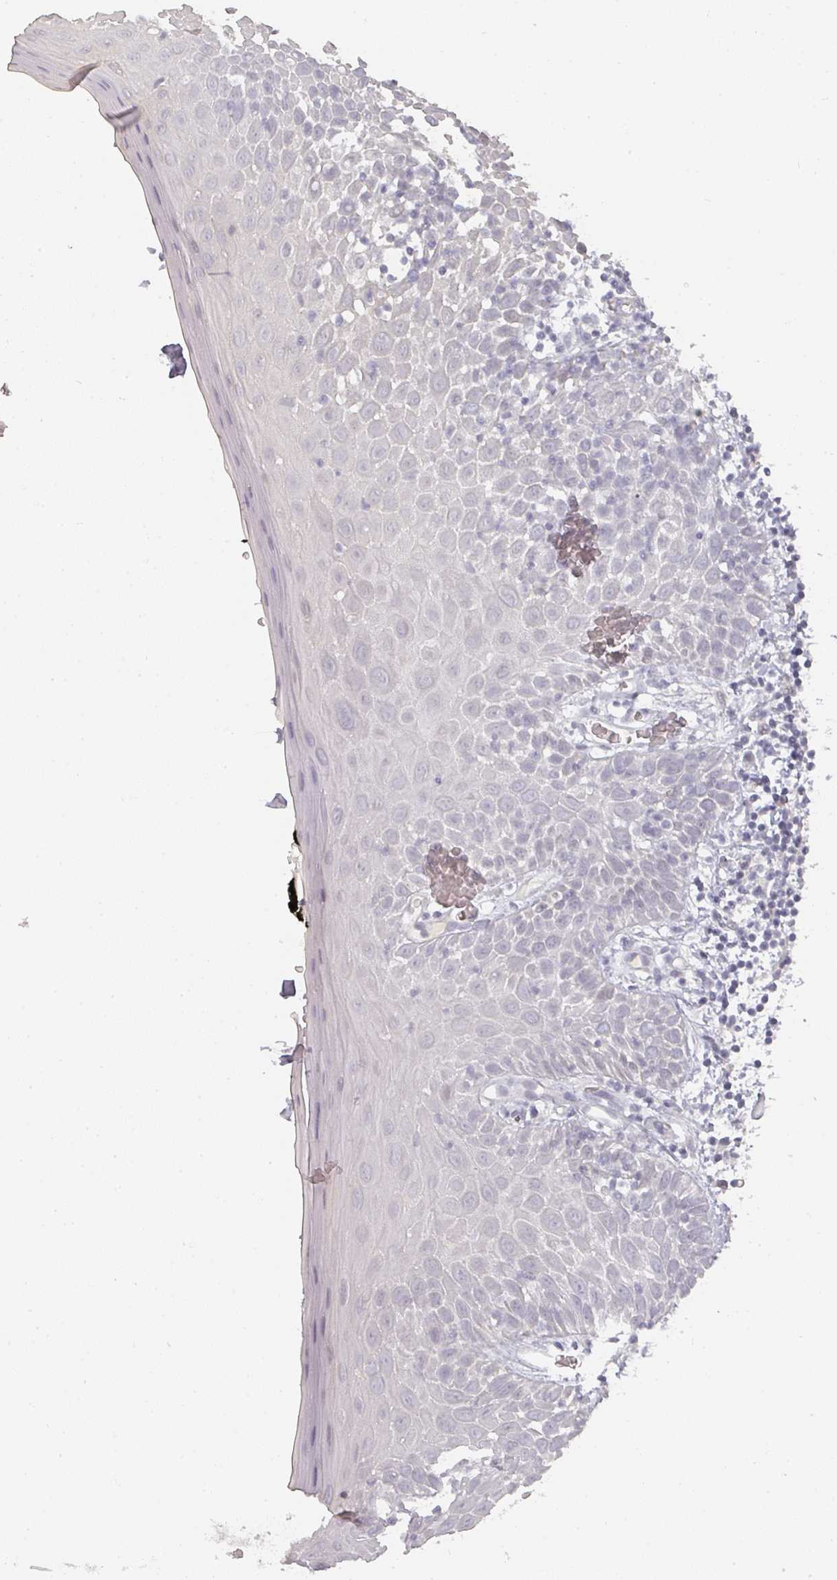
{"staining": {"intensity": "negative", "quantity": "none", "location": "none"}, "tissue": "oral mucosa", "cell_type": "Squamous epithelial cells", "image_type": "normal", "snomed": [{"axis": "morphology", "description": "Normal tissue, NOS"}, {"axis": "morphology", "description": "Squamous cell carcinoma, NOS"}, {"axis": "topography", "description": "Oral tissue"}, {"axis": "topography", "description": "Tounge, NOS"}, {"axis": "topography", "description": "Head-Neck"}], "caption": "There is no significant positivity in squamous epithelial cells of oral mucosa. The staining is performed using DAB (3,3'-diaminobenzidine) brown chromogen with nuclei counter-stained in using hematoxylin.", "gene": "SHISA2", "patient": {"sex": "male", "age": 76}}